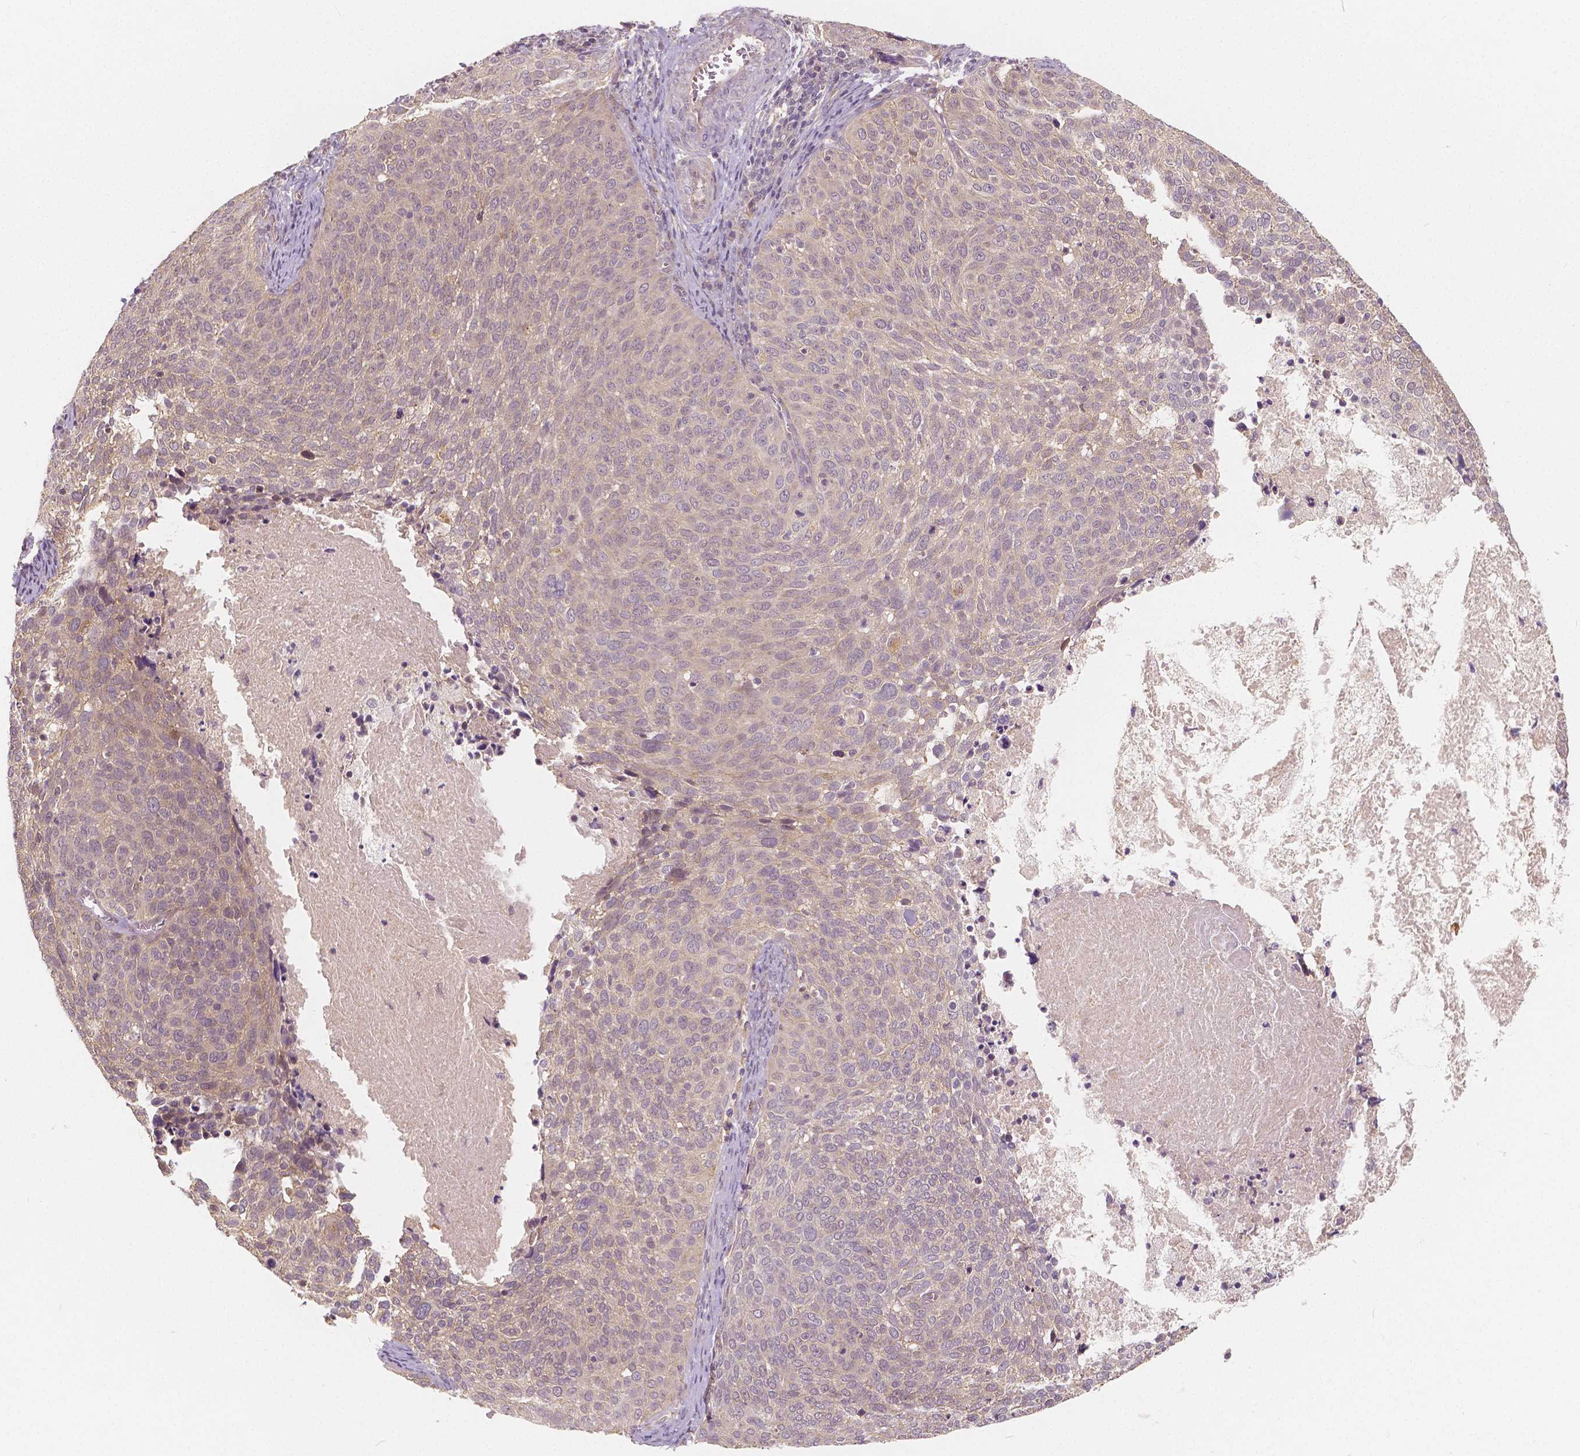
{"staining": {"intensity": "weak", "quantity": "<25%", "location": "cytoplasmic/membranous"}, "tissue": "cervical cancer", "cell_type": "Tumor cells", "image_type": "cancer", "snomed": [{"axis": "morphology", "description": "Squamous cell carcinoma, NOS"}, {"axis": "topography", "description": "Cervix"}], "caption": "Tumor cells are negative for brown protein staining in cervical squamous cell carcinoma.", "gene": "SNX12", "patient": {"sex": "female", "age": 39}}